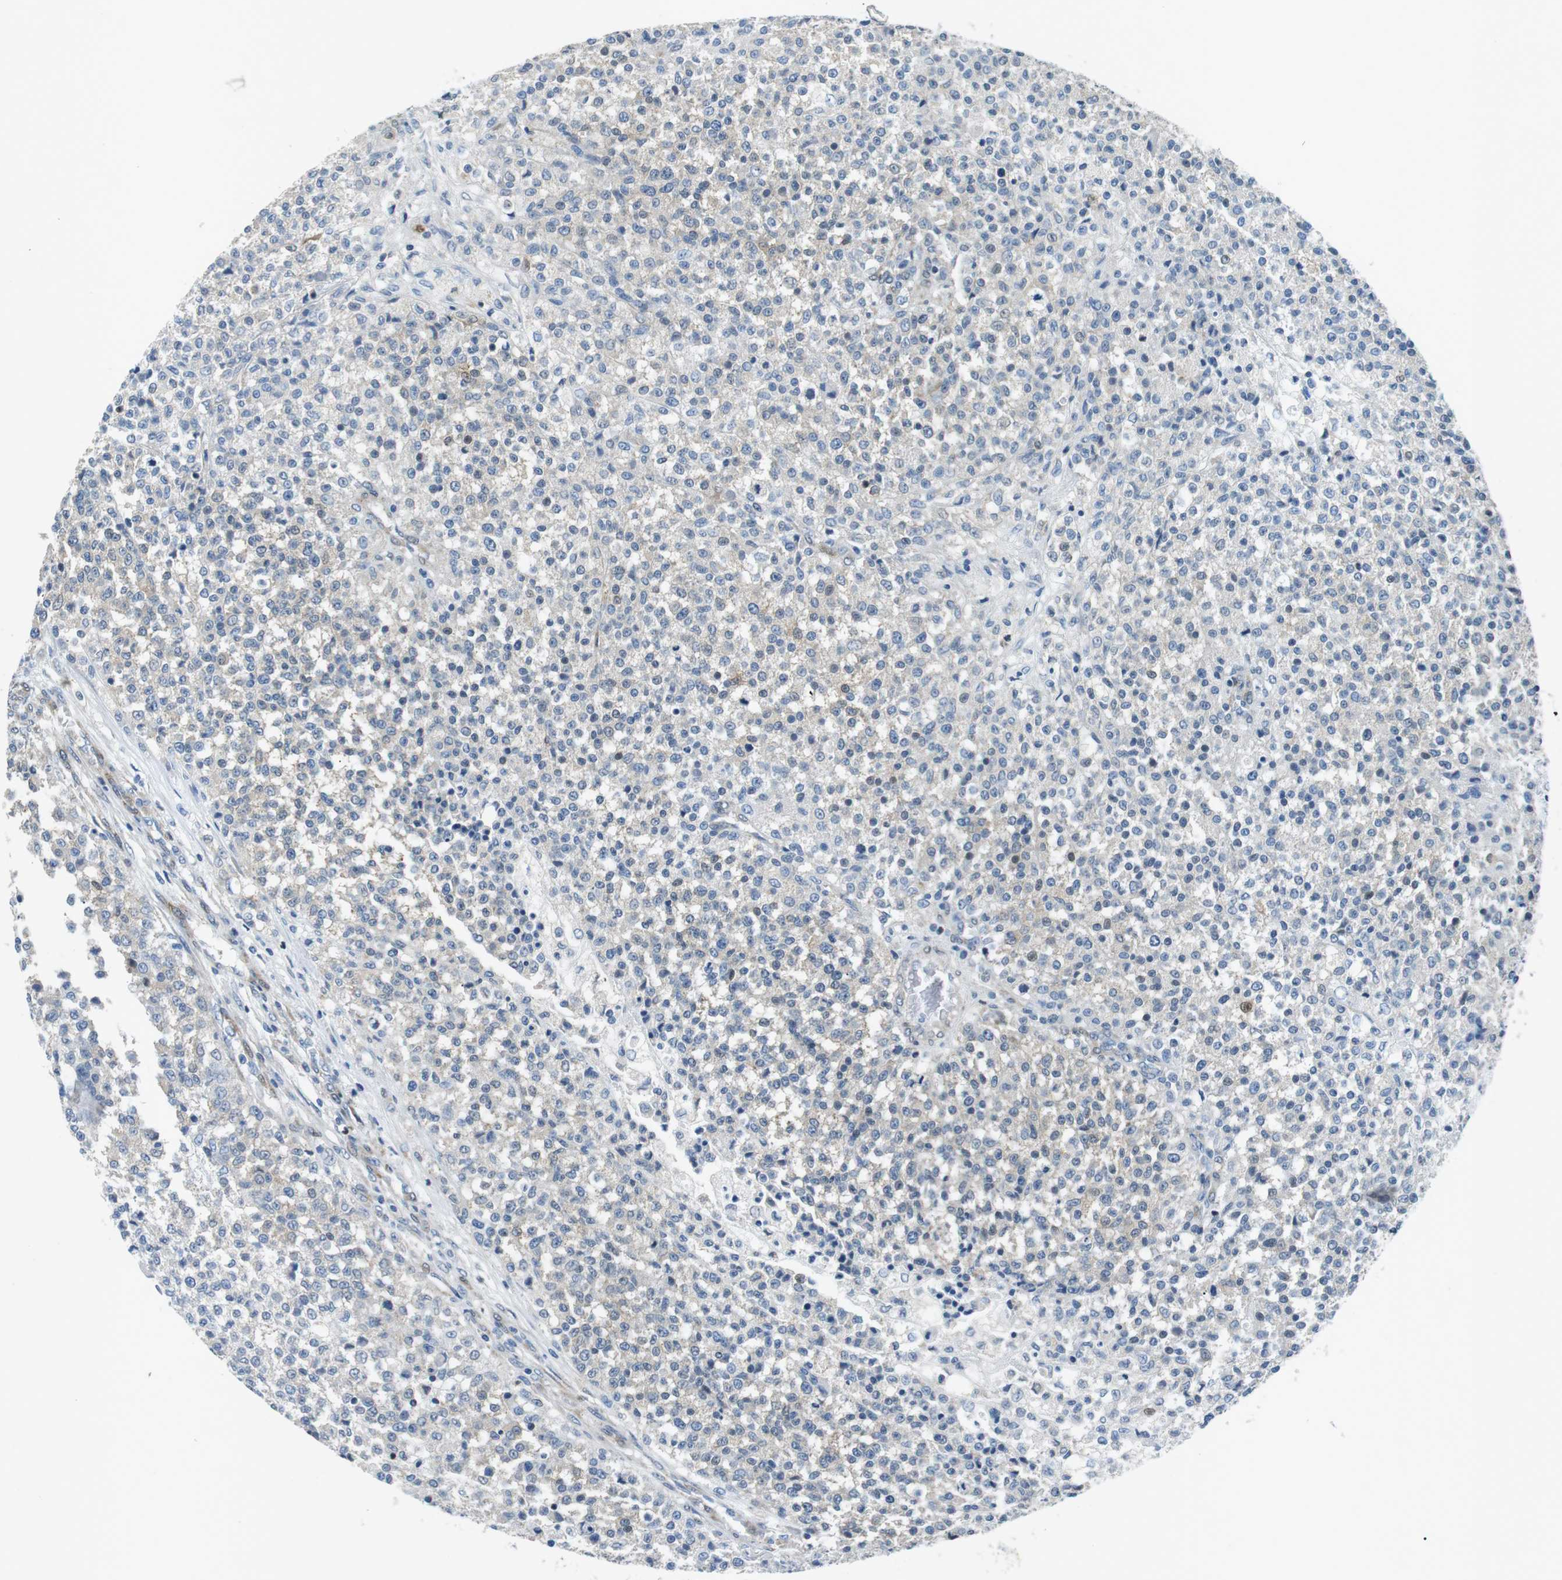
{"staining": {"intensity": "negative", "quantity": "none", "location": "none"}, "tissue": "testis cancer", "cell_type": "Tumor cells", "image_type": "cancer", "snomed": [{"axis": "morphology", "description": "Seminoma, NOS"}, {"axis": "topography", "description": "Testis"}], "caption": "Image shows no significant protein staining in tumor cells of testis cancer.", "gene": "PHLDA1", "patient": {"sex": "male", "age": 59}}